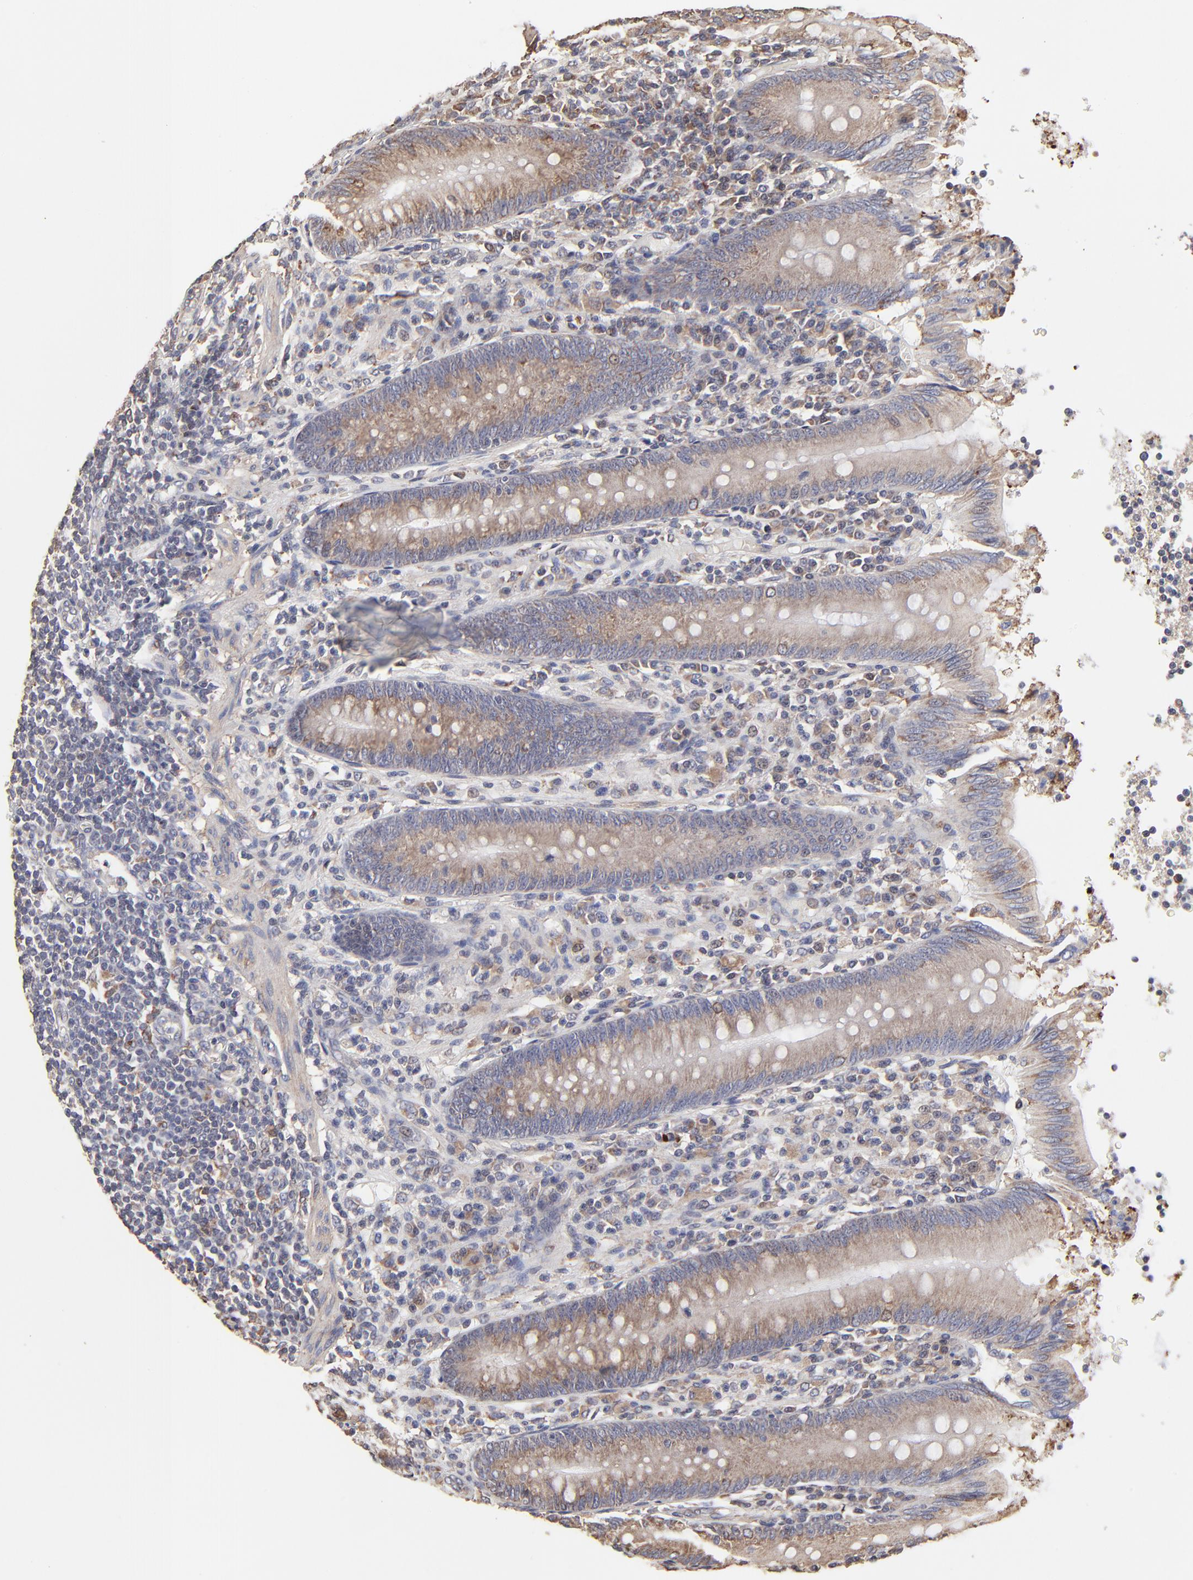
{"staining": {"intensity": "strong", "quantity": ">75%", "location": "cytoplasmic/membranous"}, "tissue": "appendix", "cell_type": "Glandular cells", "image_type": "normal", "snomed": [{"axis": "morphology", "description": "Normal tissue, NOS"}, {"axis": "morphology", "description": "Inflammation, NOS"}, {"axis": "topography", "description": "Appendix"}], "caption": "Brown immunohistochemical staining in benign human appendix displays strong cytoplasmic/membranous positivity in approximately >75% of glandular cells.", "gene": "ELP2", "patient": {"sex": "male", "age": 46}}